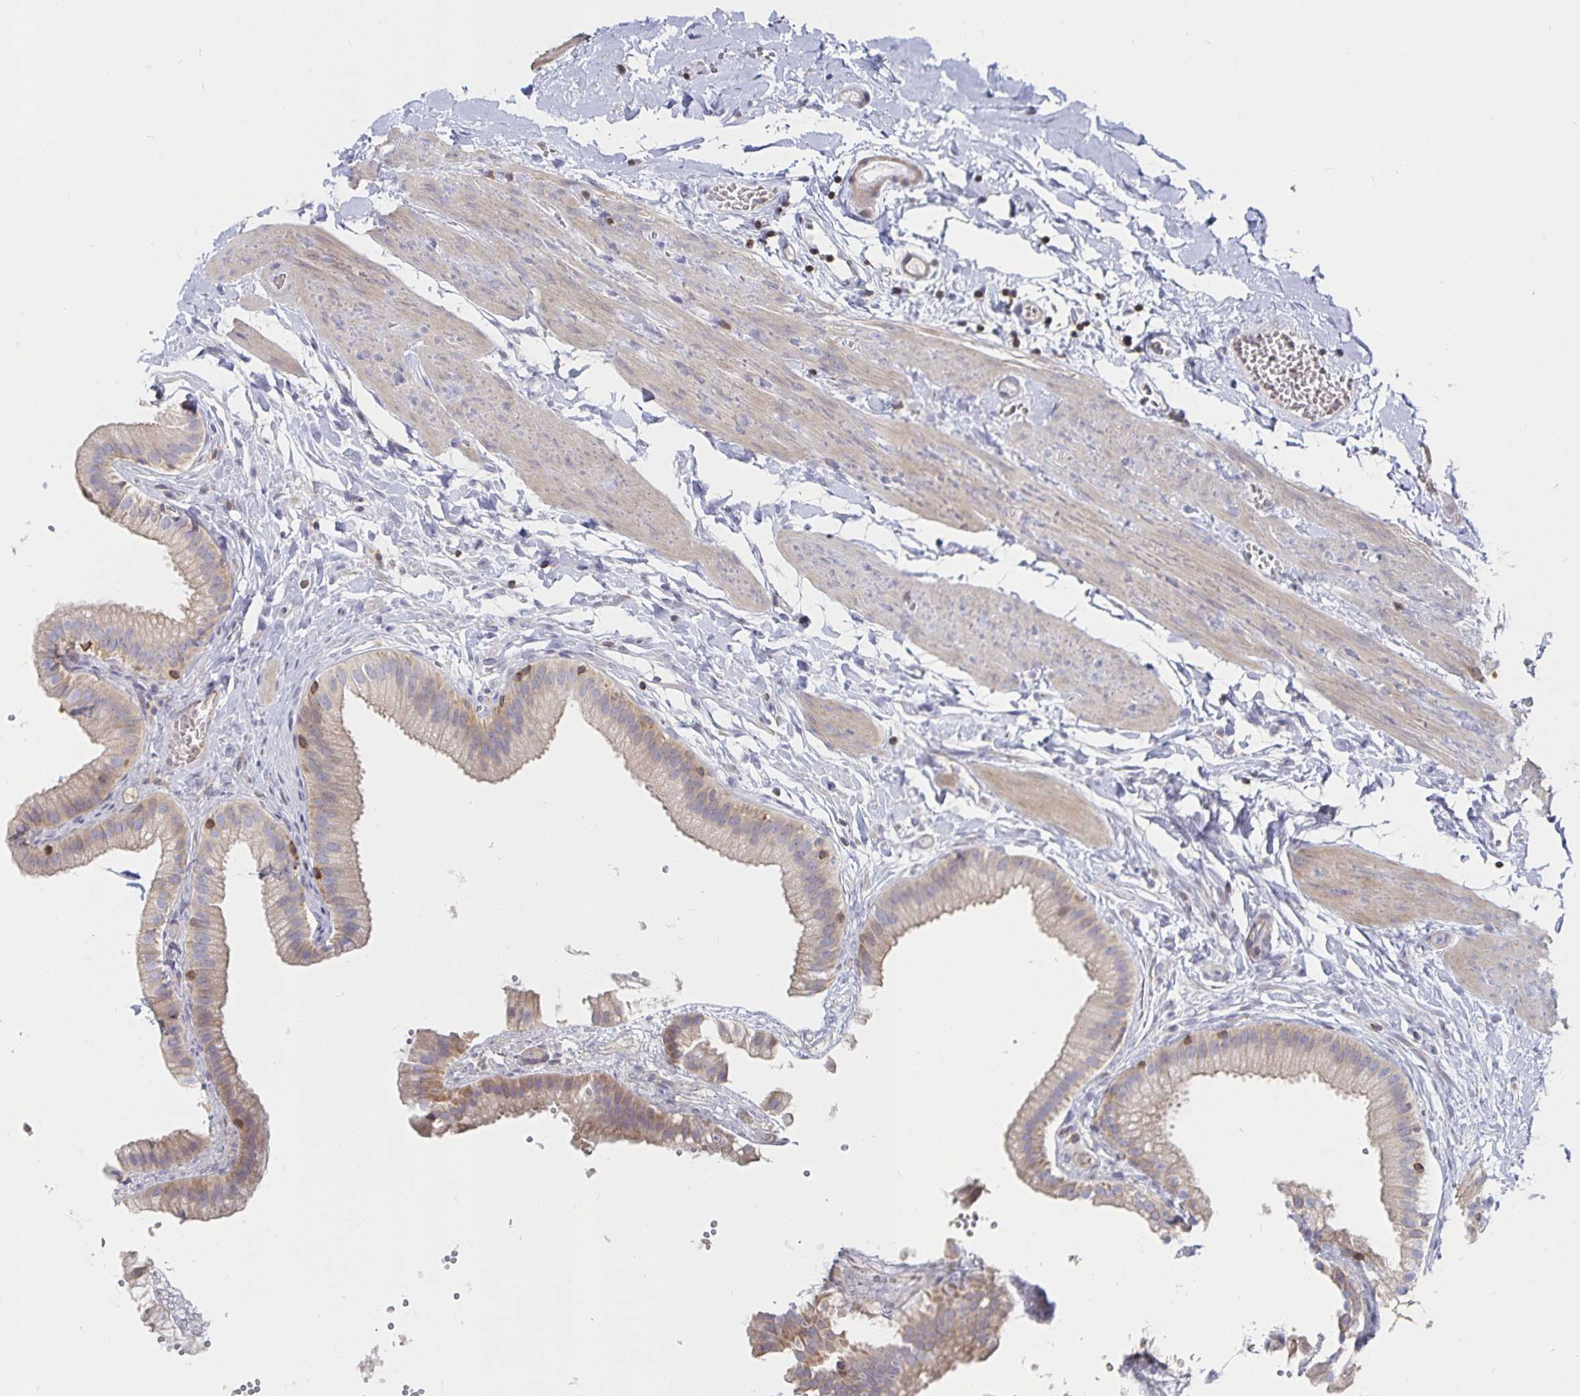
{"staining": {"intensity": "weak", "quantity": ">75%", "location": "cytoplasmic/membranous"}, "tissue": "gallbladder", "cell_type": "Glandular cells", "image_type": "normal", "snomed": [{"axis": "morphology", "description": "Normal tissue, NOS"}, {"axis": "topography", "description": "Gallbladder"}], "caption": "A high-resolution micrograph shows immunohistochemistry (IHC) staining of unremarkable gallbladder, which shows weak cytoplasmic/membranous expression in about >75% of glandular cells.", "gene": "PIK3CD", "patient": {"sex": "female", "age": 63}}